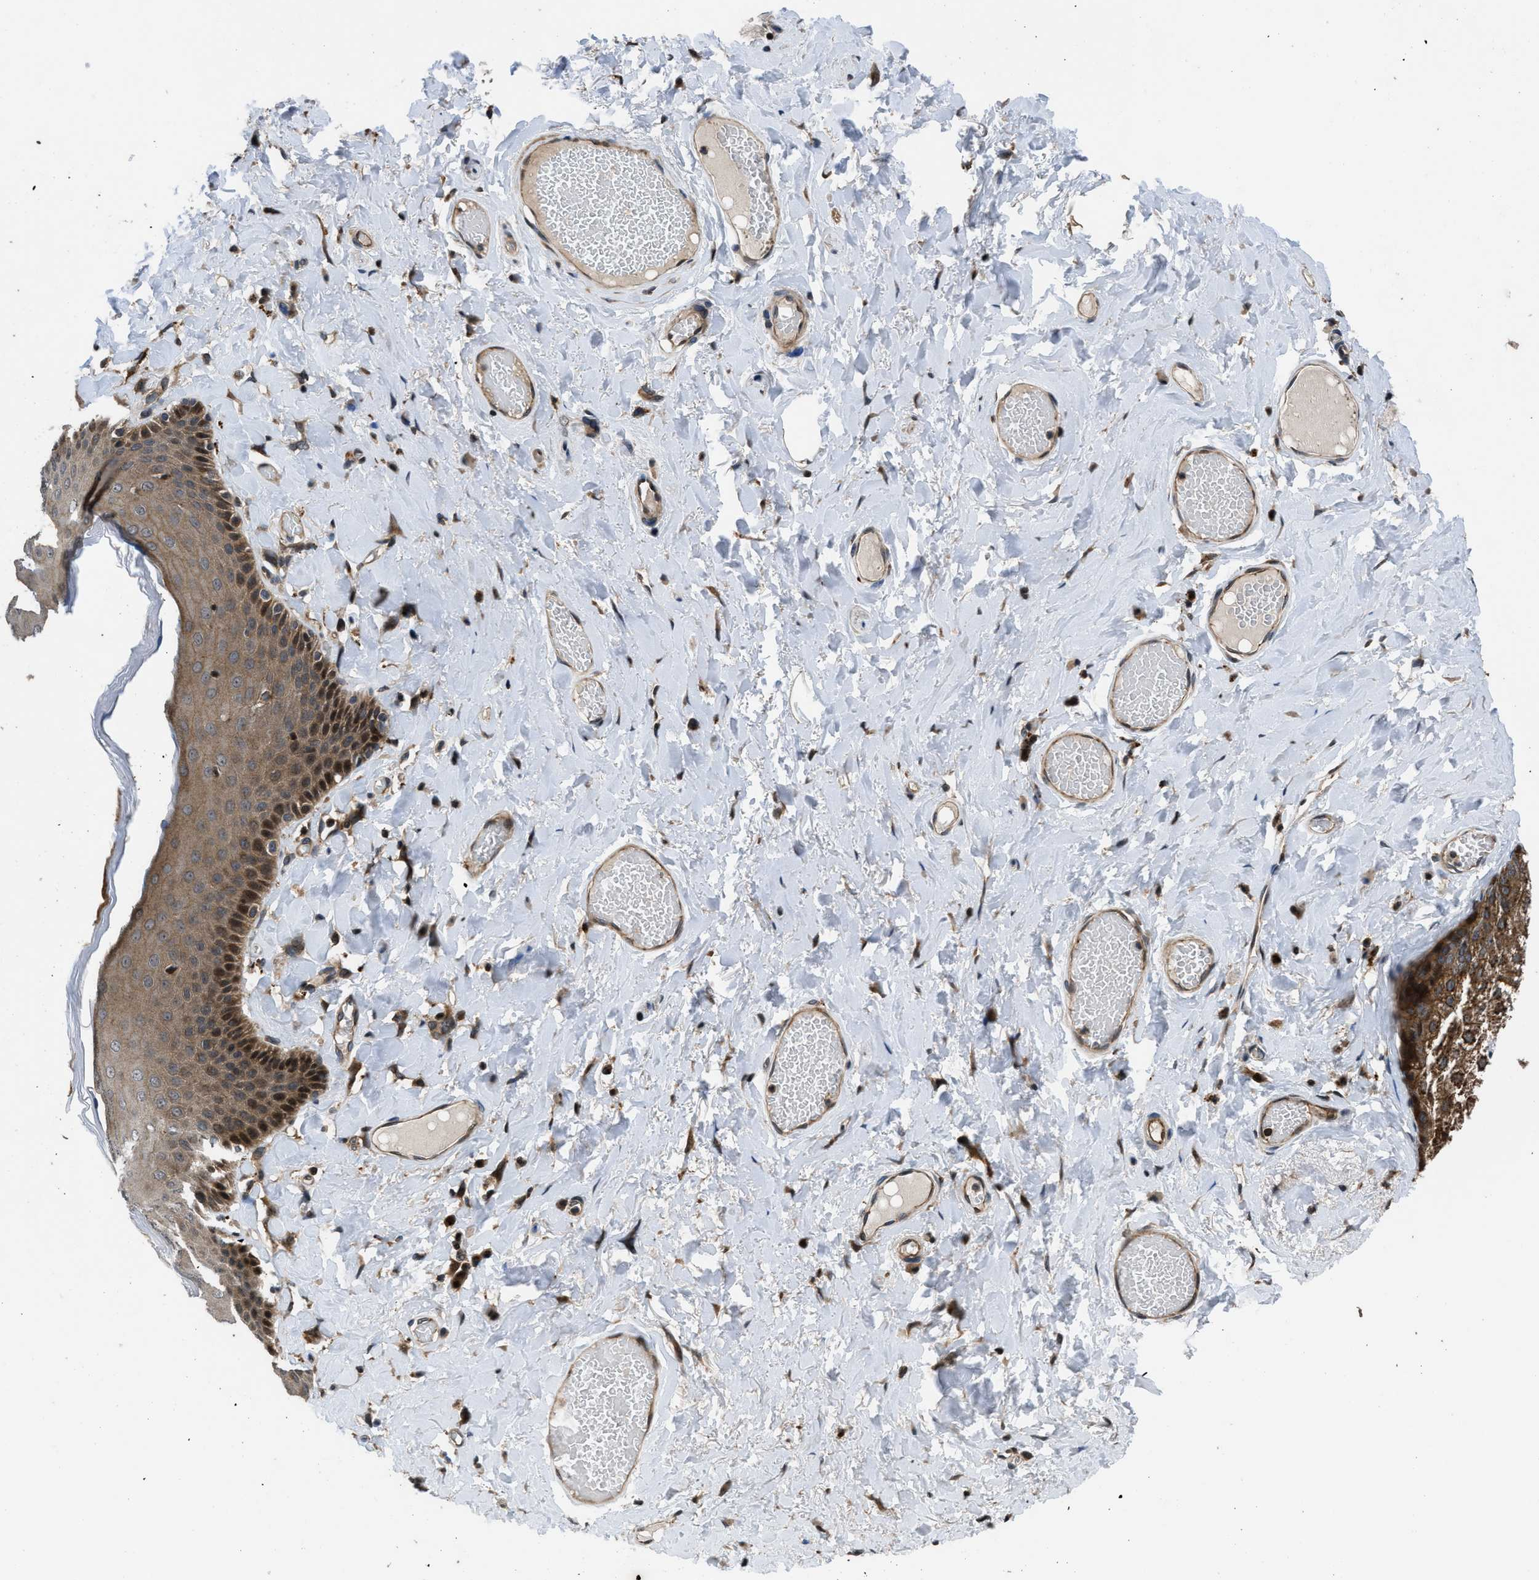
{"staining": {"intensity": "moderate", "quantity": ">75%", "location": "cytoplasmic/membranous"}, "tissue": "skin", "cell_type": "Epidermal cells", "image_type": "normal", "snomed": [{"axis": "morphology", "description": "Normal tissue, NOS"}, {"axis": "topography", "description": "Anal"}], "caption": "The image exhibits a brown stain indicating the presence of a protein in the cytoplasmic/membranous of epidermal cells in skin.", "gene": "CTBS", "patient": {"sex": "male", "age": 69}}